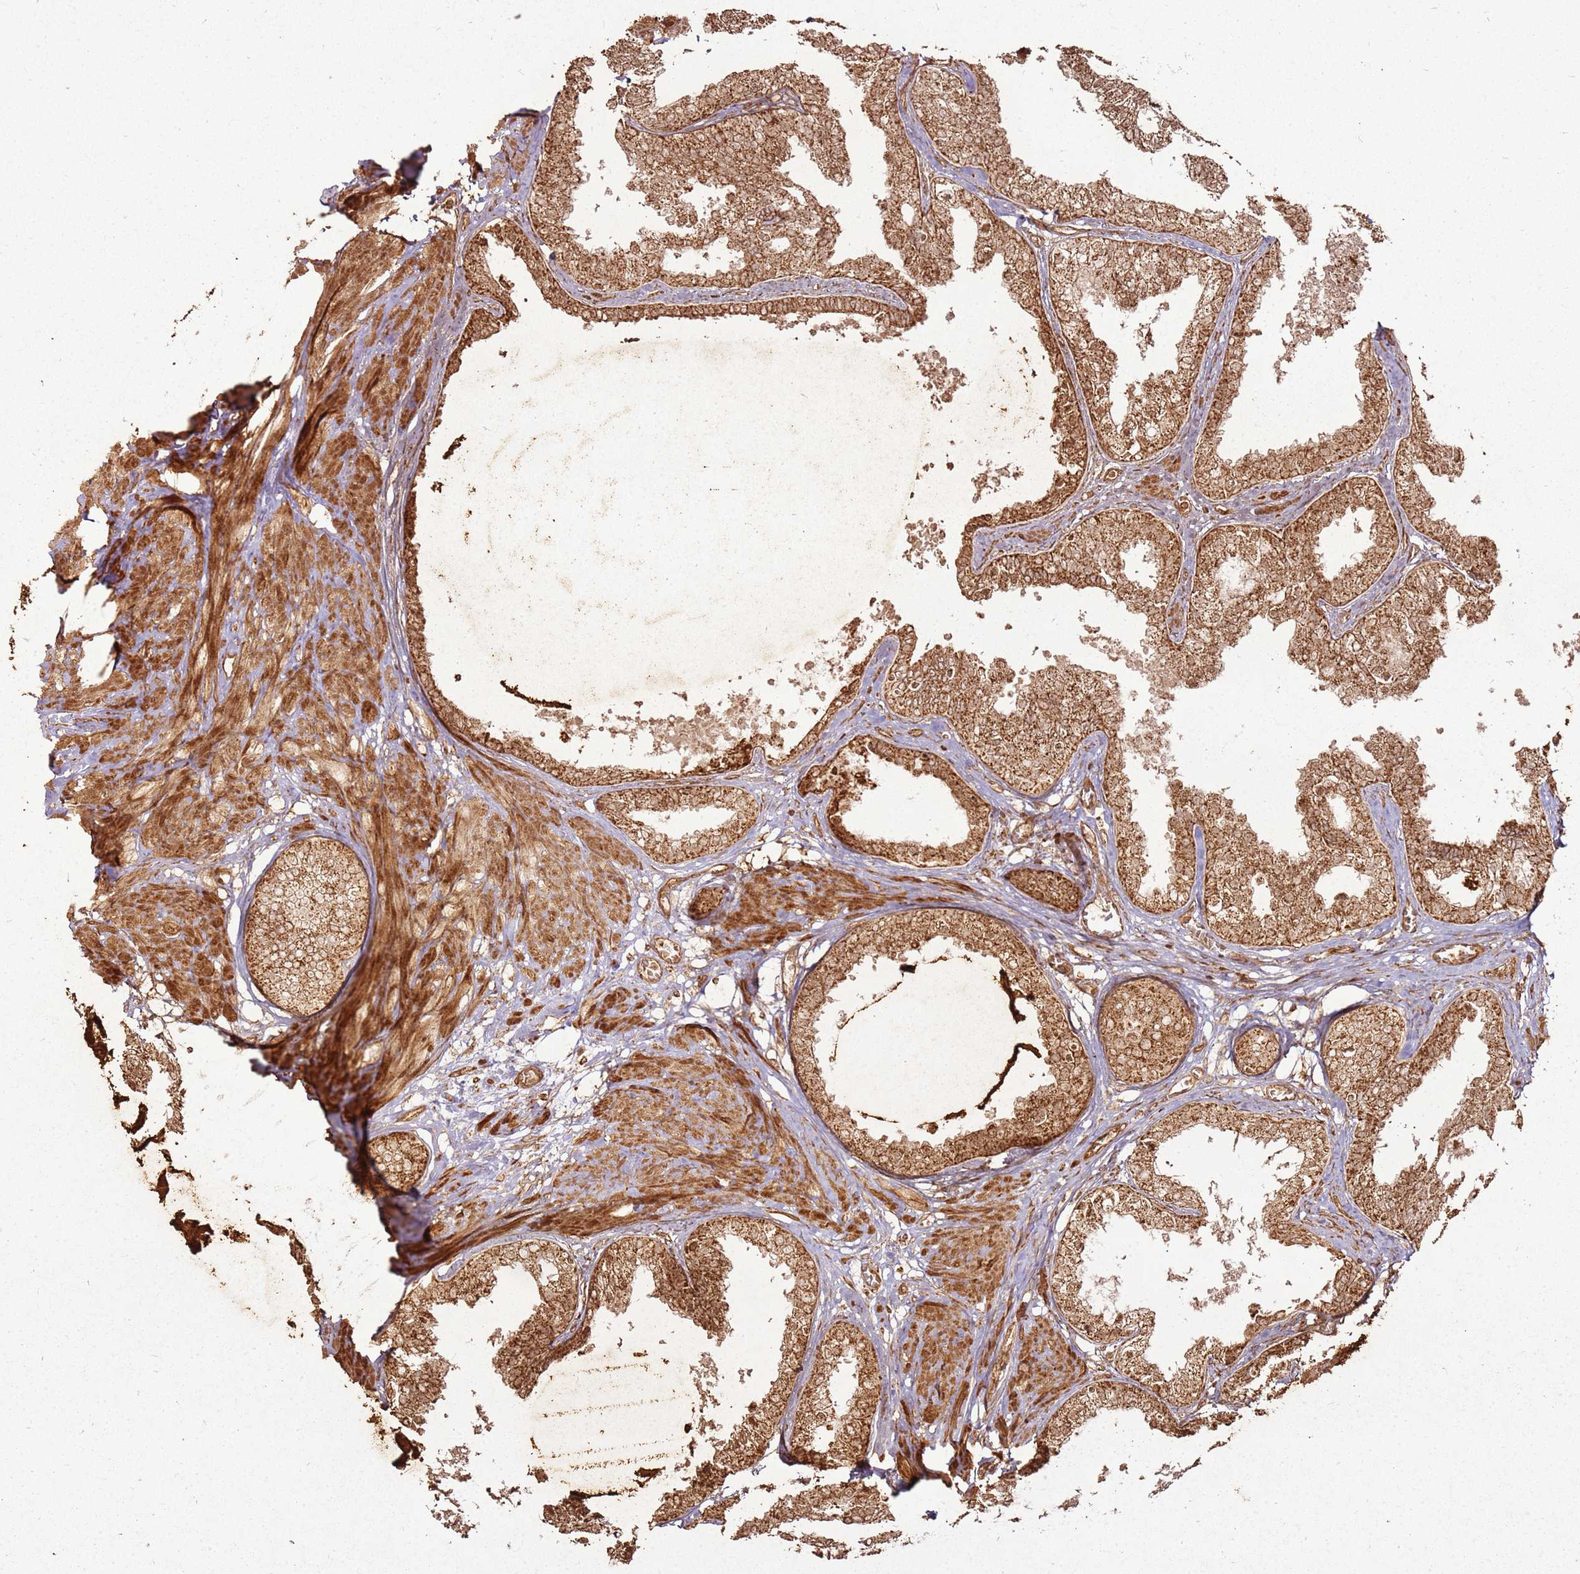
{"staining": {"intensity": "strong", "quantity": ">75%", "location": "cytoplasmic/membranous"}, "tissue": "prostate", "cell_type": "Glandular cells", "image_type": "normal", "snomed": [{"axis": "morphology", "description": "Normal tissue, NOS"}, {"axis": "topography", "description": "Prostate"}], "caption": "A brown stain labels strong cytoplasmic/membranous staining of a protein in glandular cells of benign human prostate. Nuclei are stained in blue.", "gene": "MRPS6", "patient": {"sex": "male", "age": 48}}